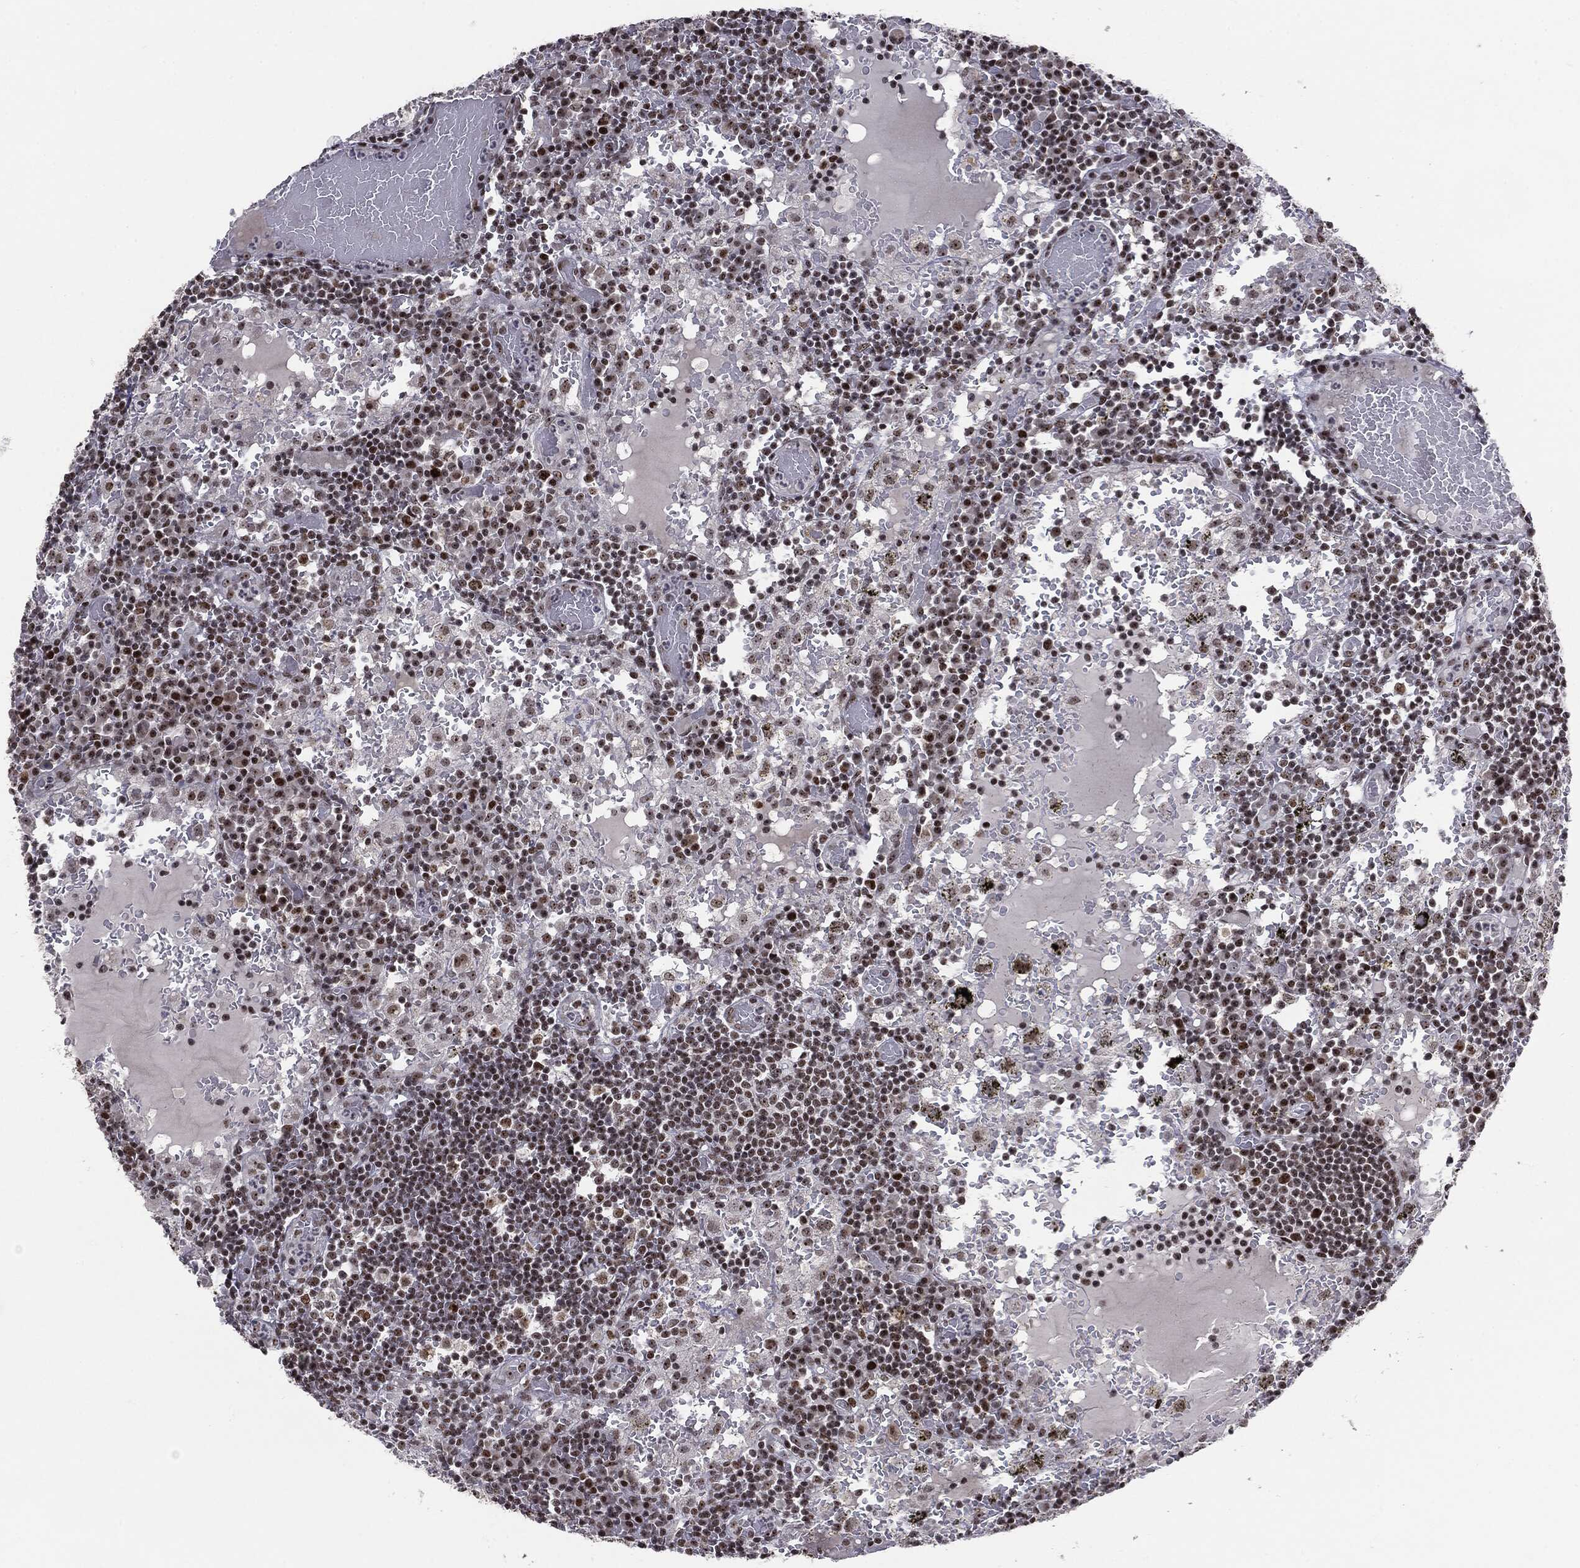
{"staining": {"intensity": "moderate", "quantity": ">75%", "location": "nuclear"}, "tissue": "lymph node", "cell_type": "Germinal center cells", "image_type": "normal", "snomed": [{"axis": "morphology", "description": "Normal tissue, NOS"}, {"axis": "topography", "description": "Lymph node"}], "caption": "Moderate nuclear protein expression is present in about >75% of germinal center cells in lymph node. The staining was performed using DAB to visualize the protein expression in brown, while the nuclei were stained in blue with hematoxylin (Magnification: 20x).", "gene": "MDC1", "patient": {"sex": "male", "age": 62}}